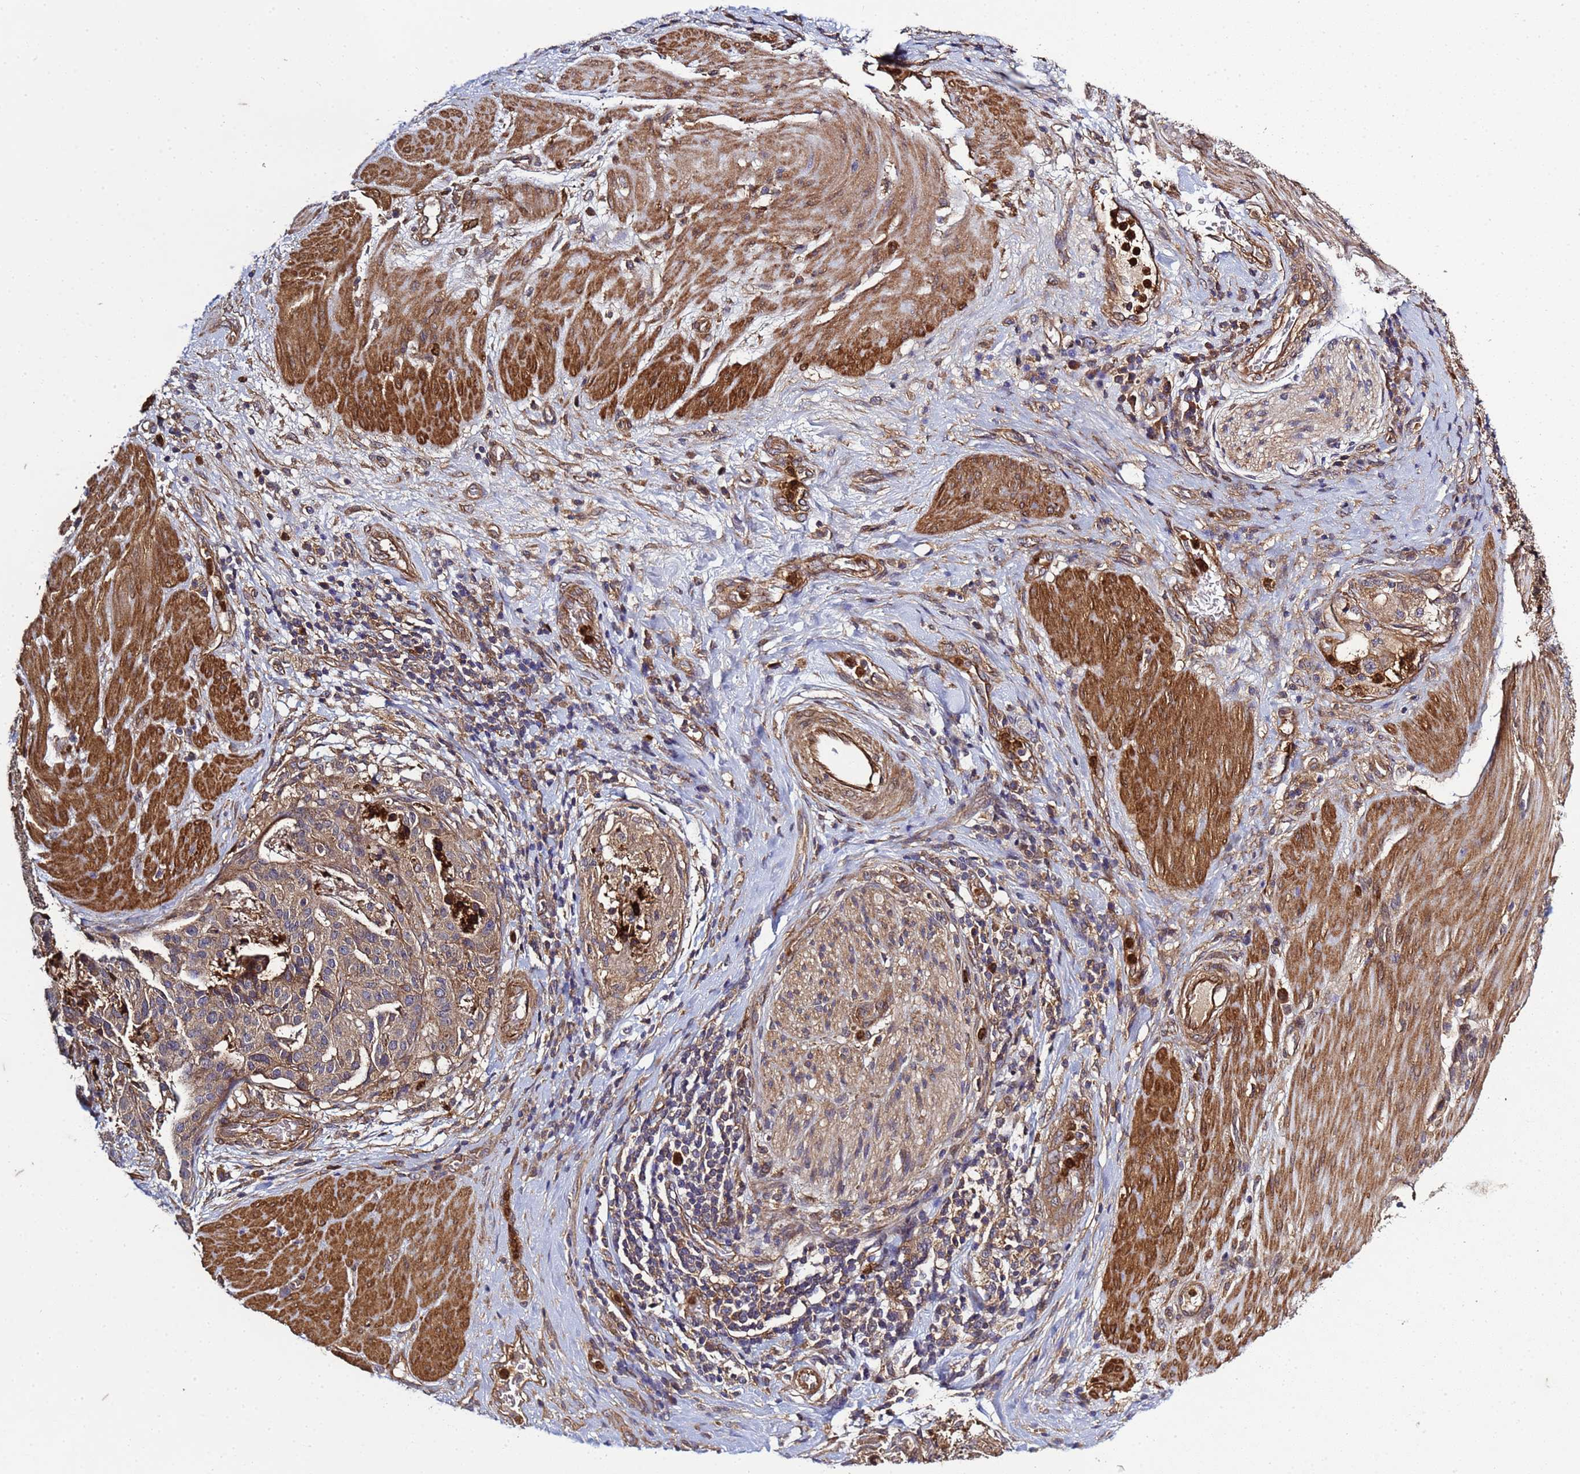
{"staining": {"intensity": "moderate", "quantity": ">75%", "location": "cytoplasmic/membranous"}, "tissue": "stomach cancer", "cell_type": "Tumor cells", "image_type": "cancer", "snomed": [{"axis": "morphology", "description": "Adenocarcinoma, NOS"}, {"axis": "topography", "description": "Stomach"}], "caption": "A histopathology image of human stomach cancer stained for a protein reveals moderate cytoplasmic/membranous brown staining in tumor cells.", "gene": "C8orf34", "patient": {"sex": "male", "age": 48}}